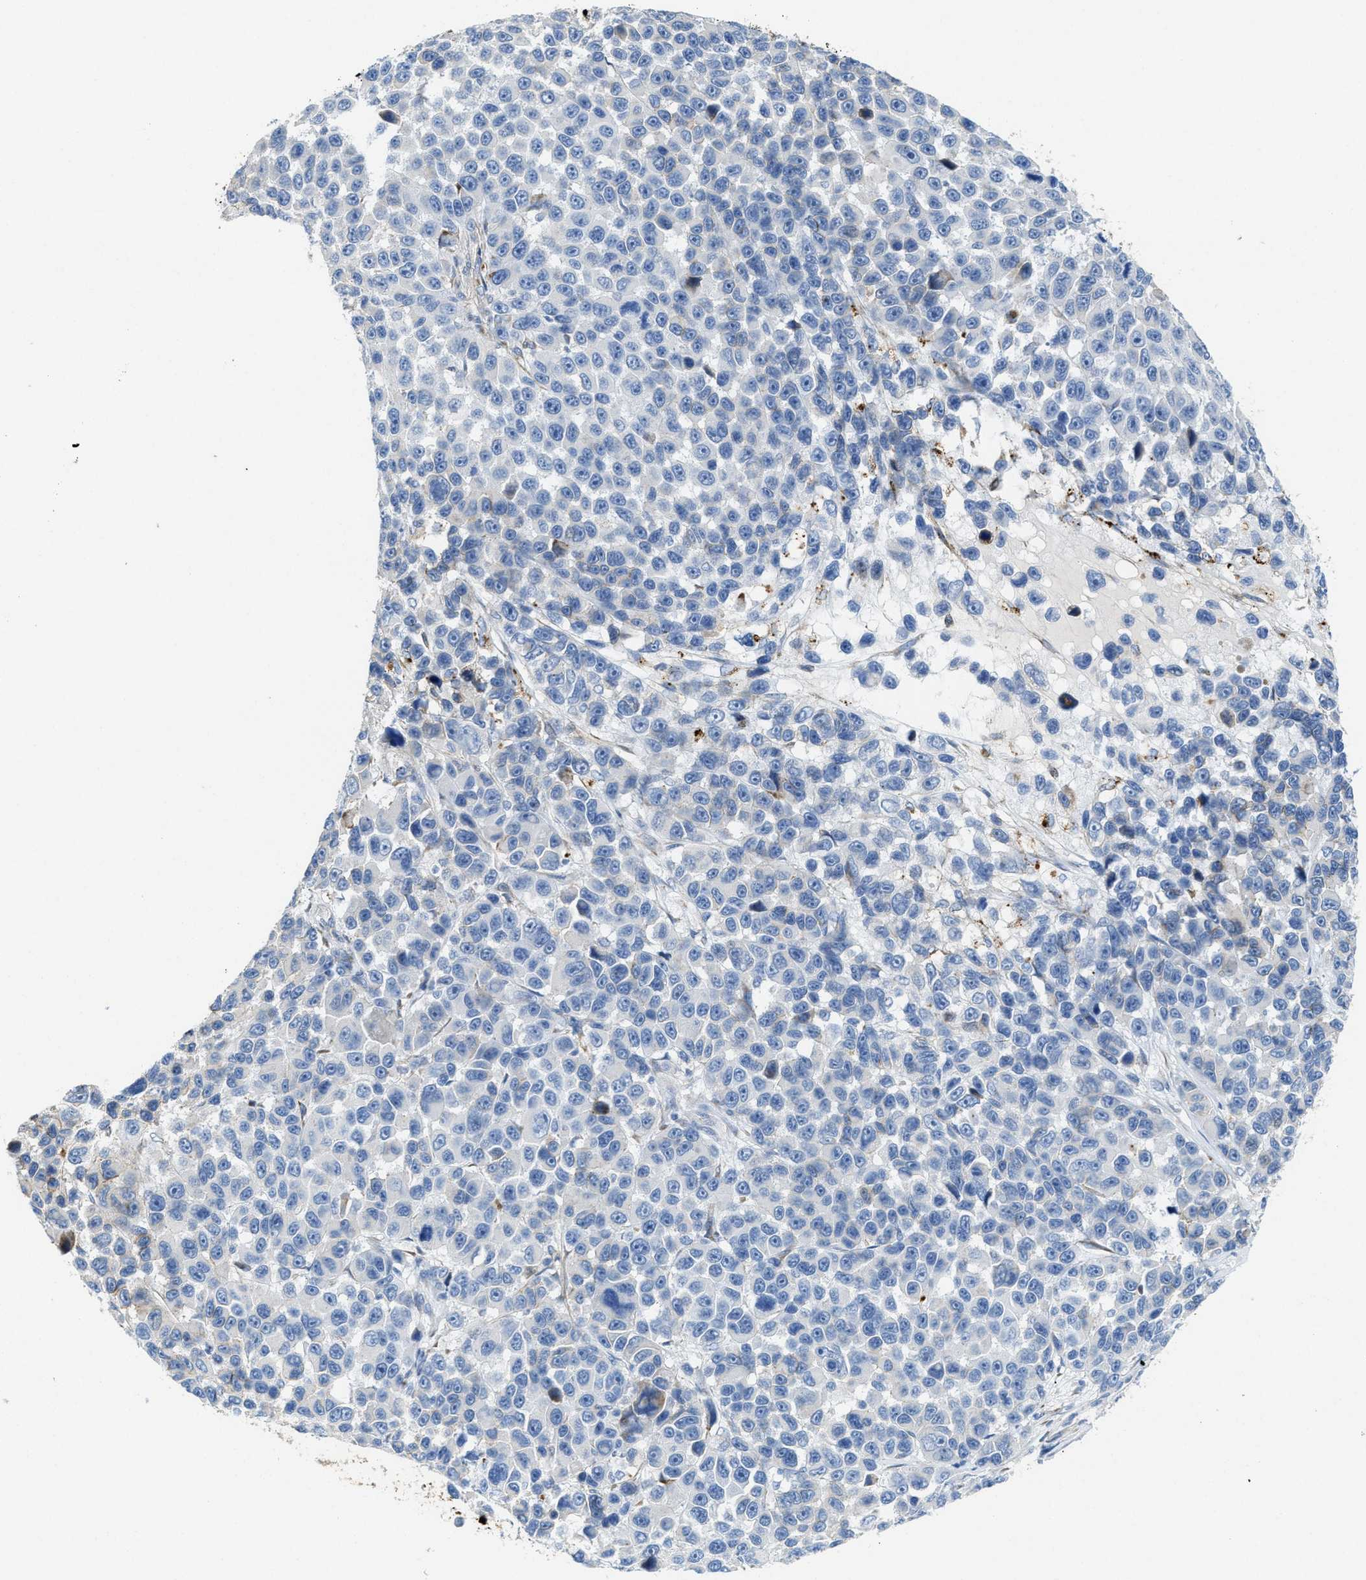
{"staining": {"intensity": "negative", "quantity": "none", "location": "none"}, "tissue": "melanoma", "cell_type": "Tumor cells", "image_type": "cancer", "snomed": [{"axis": "morphology", "description": "Malignant melanoma, NOS"}, {"axis": "topography", "description": "Skin"}], "caption": "Tumor cells are negative for brown protein staining in malignant melanoma.", "gene": "ASS1", "patient": {"sex": "male", "age": 53}}